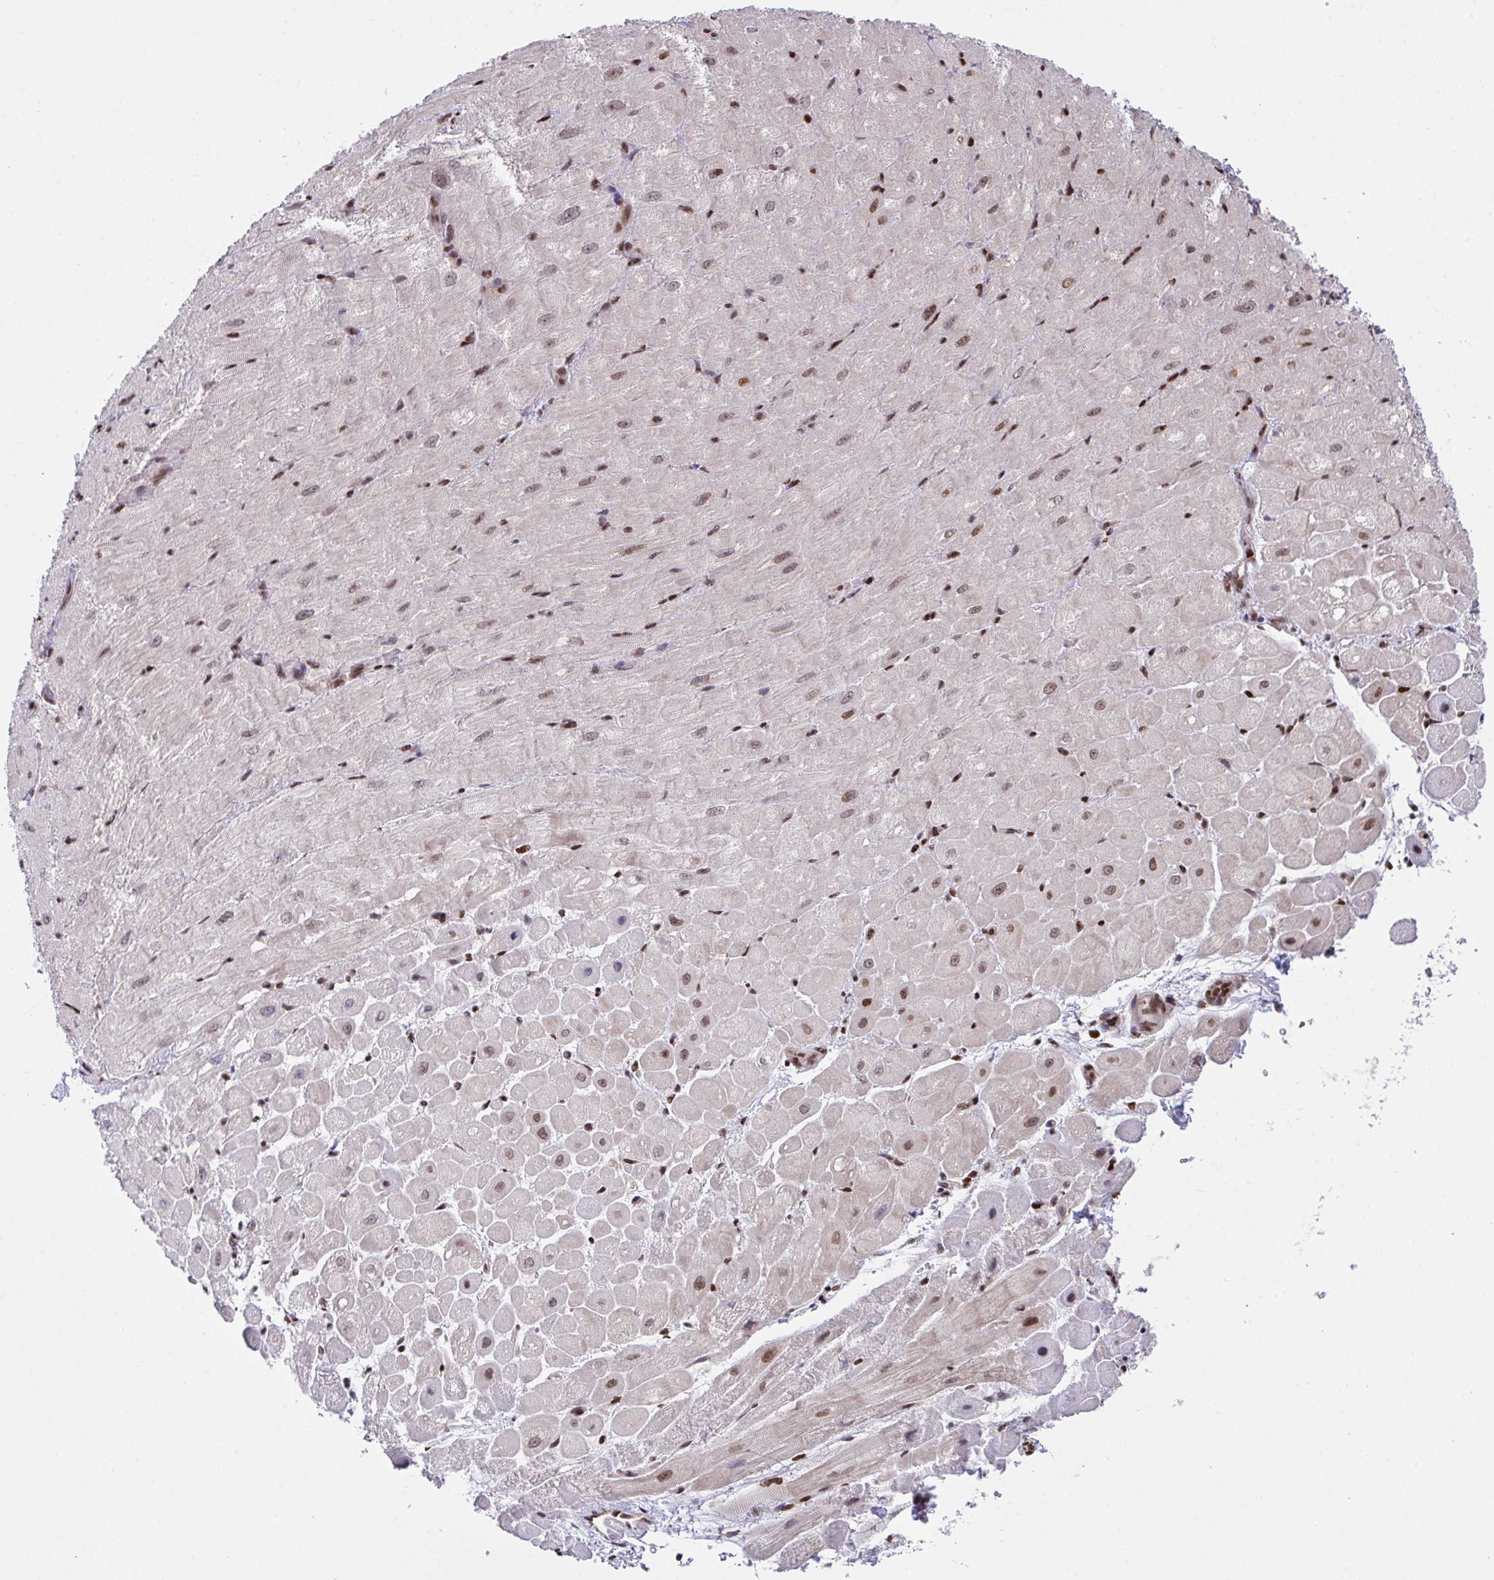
{"staining": {"intensity": "moderate", "quantity": "<25%", "location": "nuclear"}, "tissue": "heart muscle", "cell_type": "Cardiomyocytes", "image_type": "normal", "snomed": [{"axis": "morphology", "description": "Normal tissue, NOS"}, {"axis": "topography", "description": "Heart"}], "caption": "An image of human heart muscle stained for a protein shows moderate nuclear brown staining in cardiomyocytes.", "gene": "RAPGEF5", "patient": {"sex": "male", "age": 62}}